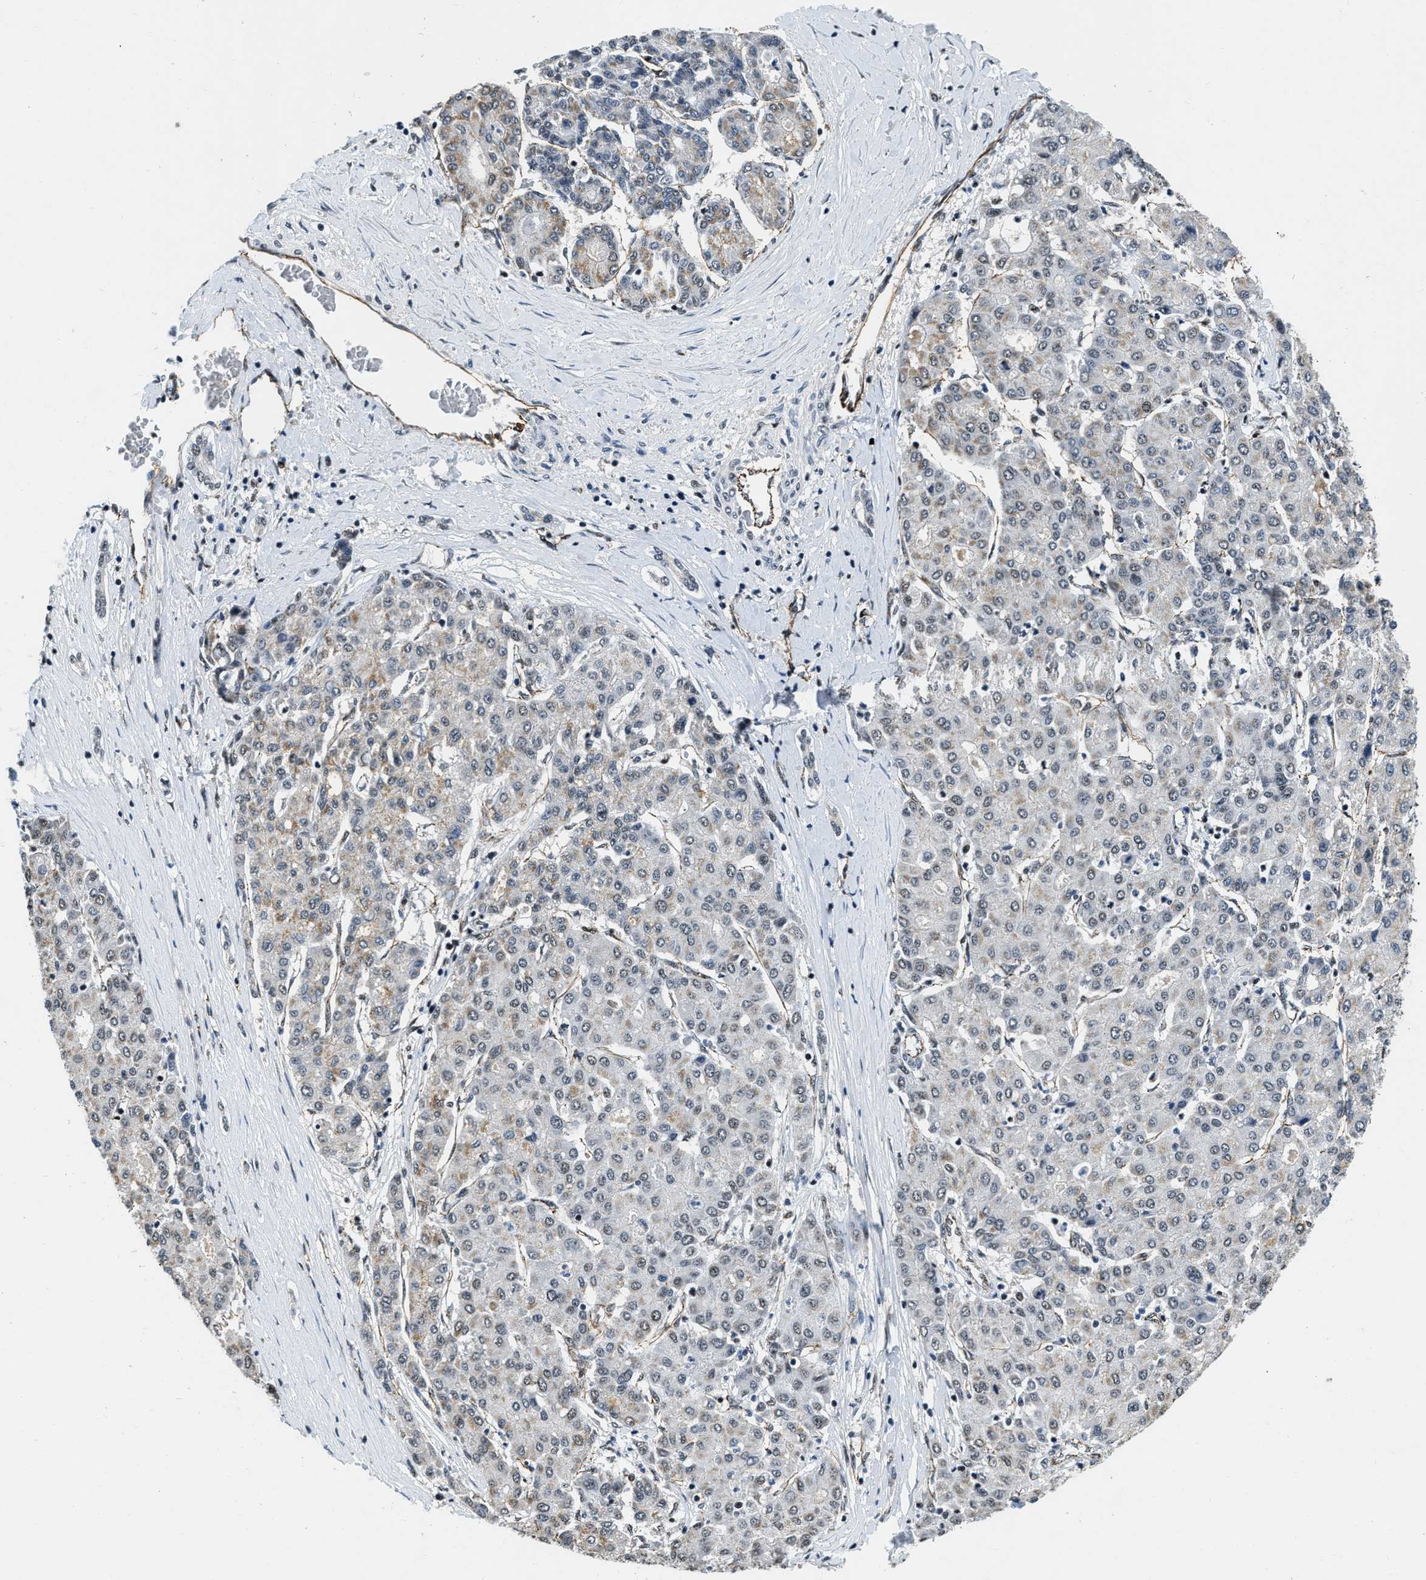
{"staining": {"intensity": "weak", "quantity": "<25%", "location": "cytoplasmic/membranous,nuclear"}, "tissue": "liver cancer", "cell_type": "Tumor cells", "image_type": "cancer", "snomed": [{"axis": "morphology", "description": "Carcinoma, Hepatocellular, NOS"}, {"axis": "topography", "description": "Liver"}], "caption": "Immunohistochemistry histopathology image of neoplastic tissue: human liver hepatocellular carcinoma stained with DAB (3,3'-diaminobenzidine) reveals no significant protein expression in tumor cells.", "gene": "CCNE1", "patient": {"sex": "male", "age": 65}}